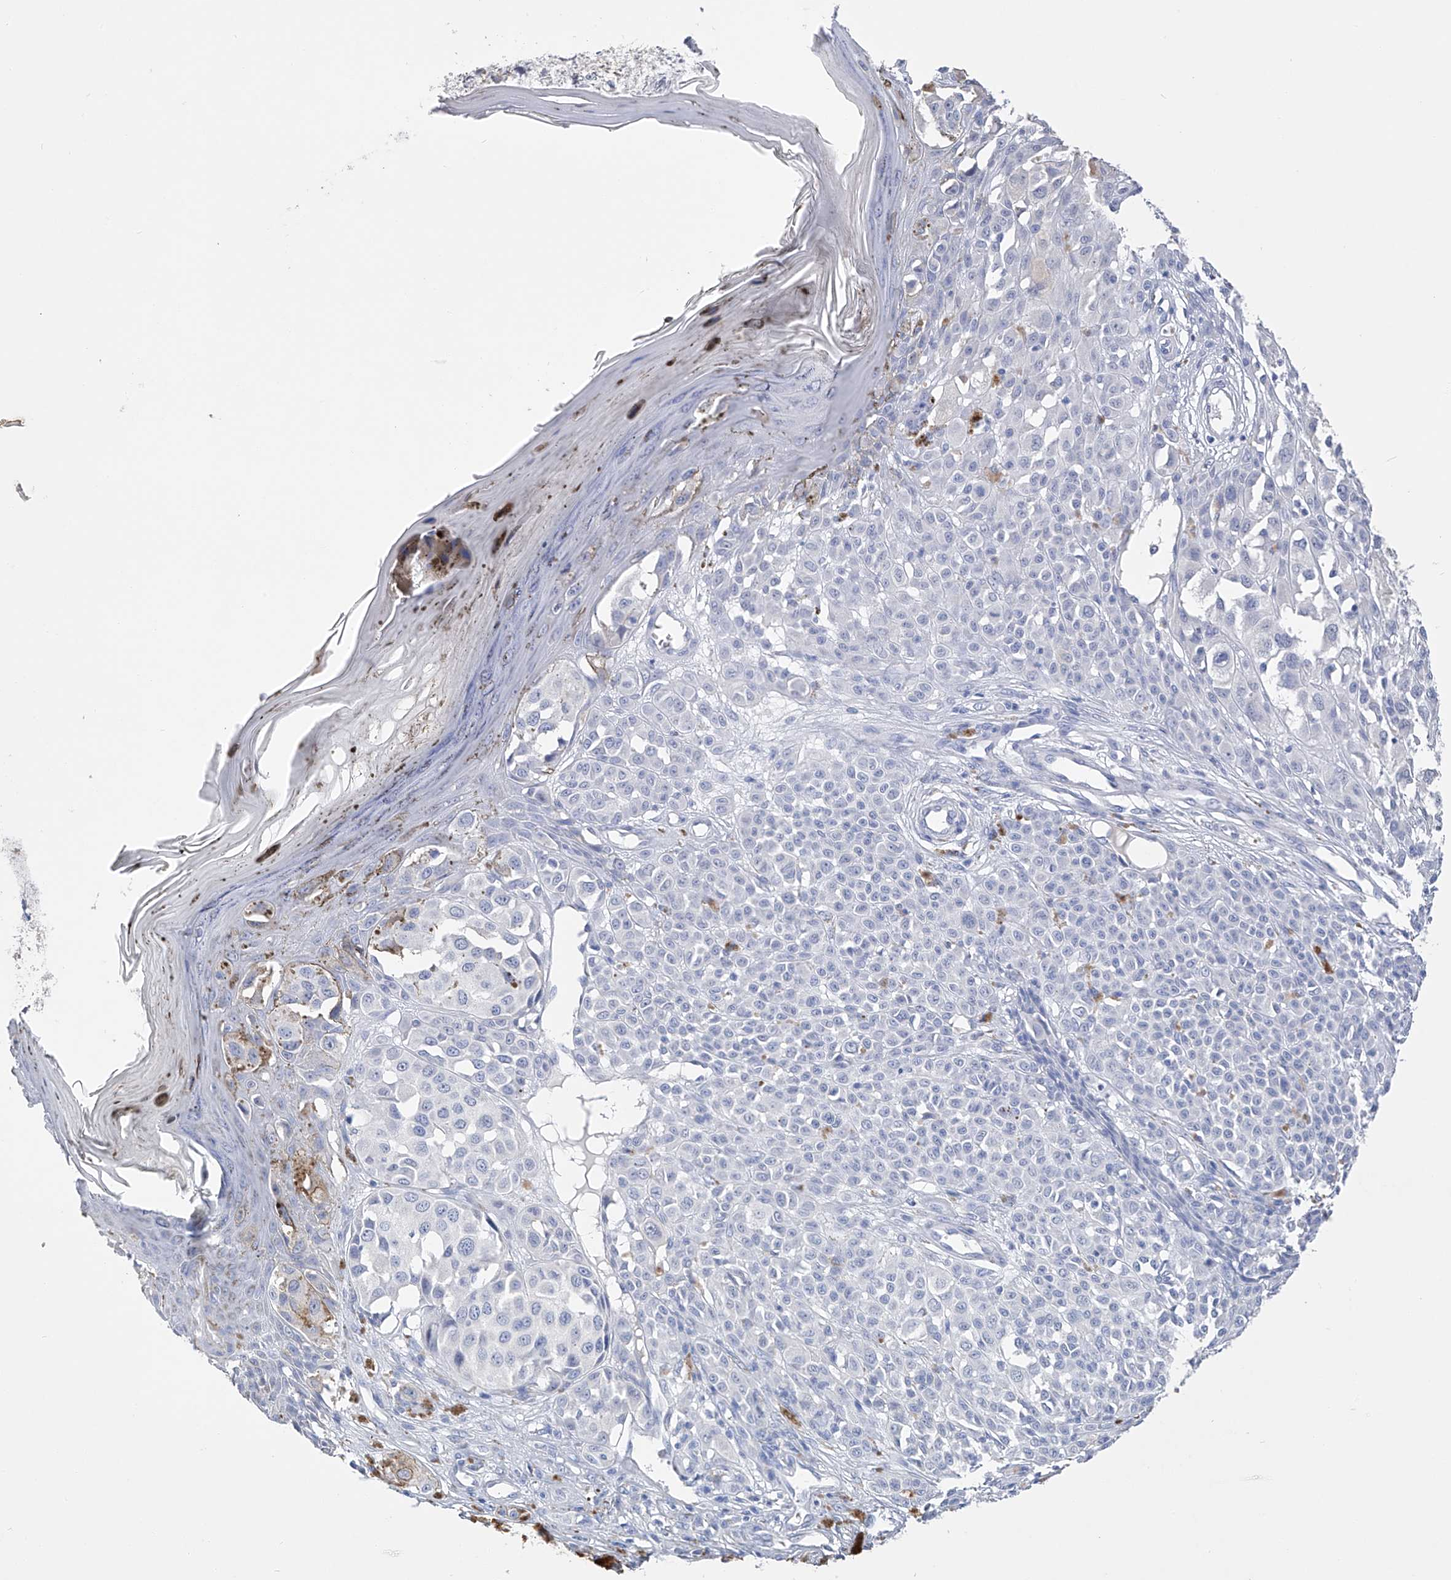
{"staining": {"intensity": "negative", "quantity": "none", "location": "none"}, "tissue": "melanoma", "cell_type": "Tumor cells", "image_type": "cancer", "snomed": [{"axis": "morphology", "description": "Malignant melanoma, NOS"}, {"axis": "topography", "description": "Skin of leg"}], "caption": "This is a image of immunohistochemistry staining of melanoma, which shows no staining in tumor cells. (DAB (3,3'-diaminobenzidine) IHC with hematoxylin counter stain).", "gene": "ADRA1A", "patient": {"sex": "female", "age": 72}}